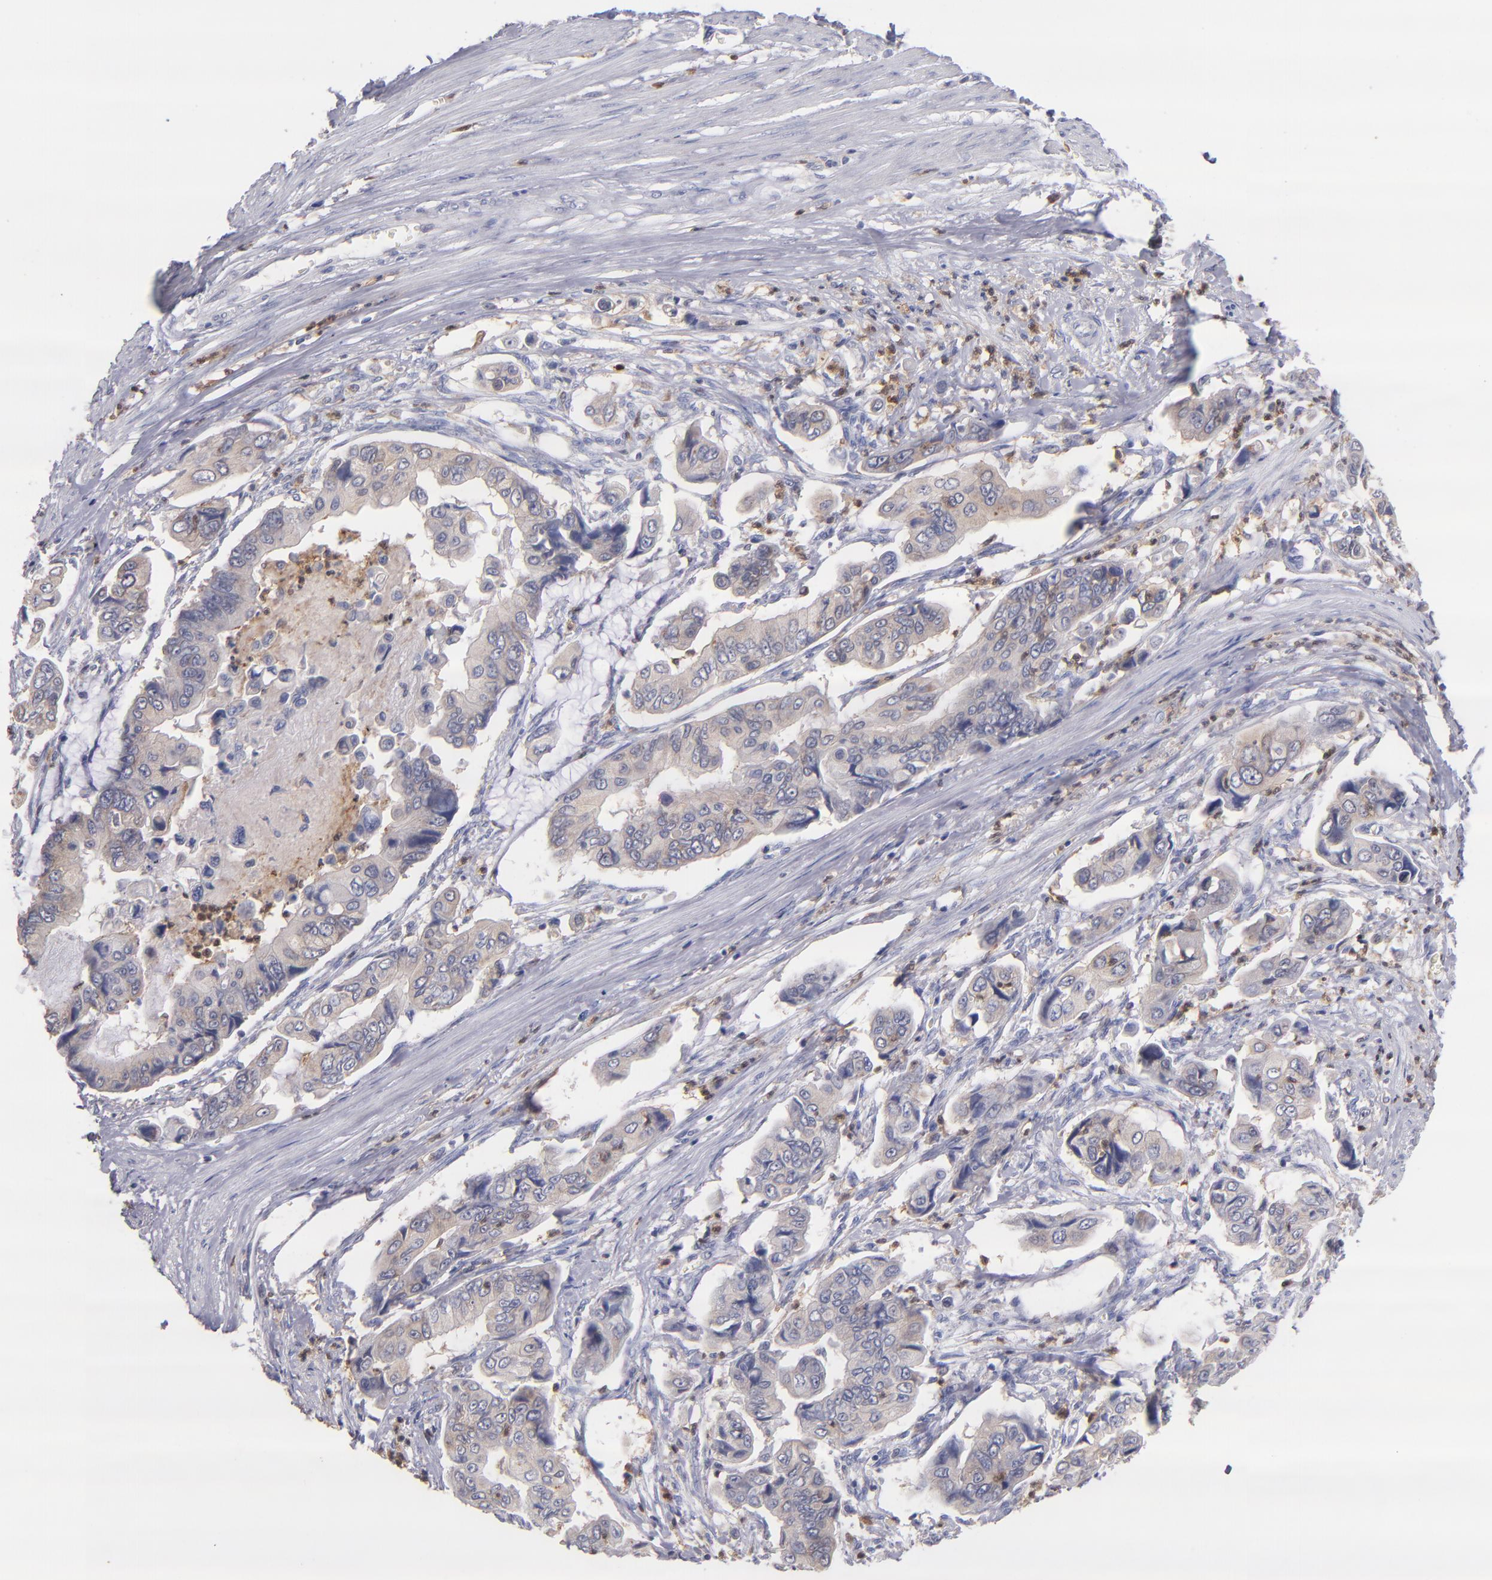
{"staining": {"intensity": "weak", "quantity": "<25%", "location": "cytoplasmic/membranous"}, "tissue": "stomach cancer", "cell_type": "Tumor cells", "image_type": "cancer", "snomed": [{"axis": "morphology", "description": "Adenocarcinoma, NOS"}, {"axis": "topography", "description": "Stomach, upper"}], "caption": "DAB (3,3'-diaminobenzidine) immunohistochemical staining of human stomach cancer (adenocarcinoma) demonstrates no significant positivity in tumor cells.", "gene": "PRKCD", "patient": {"sex": "male", "age": 80}}